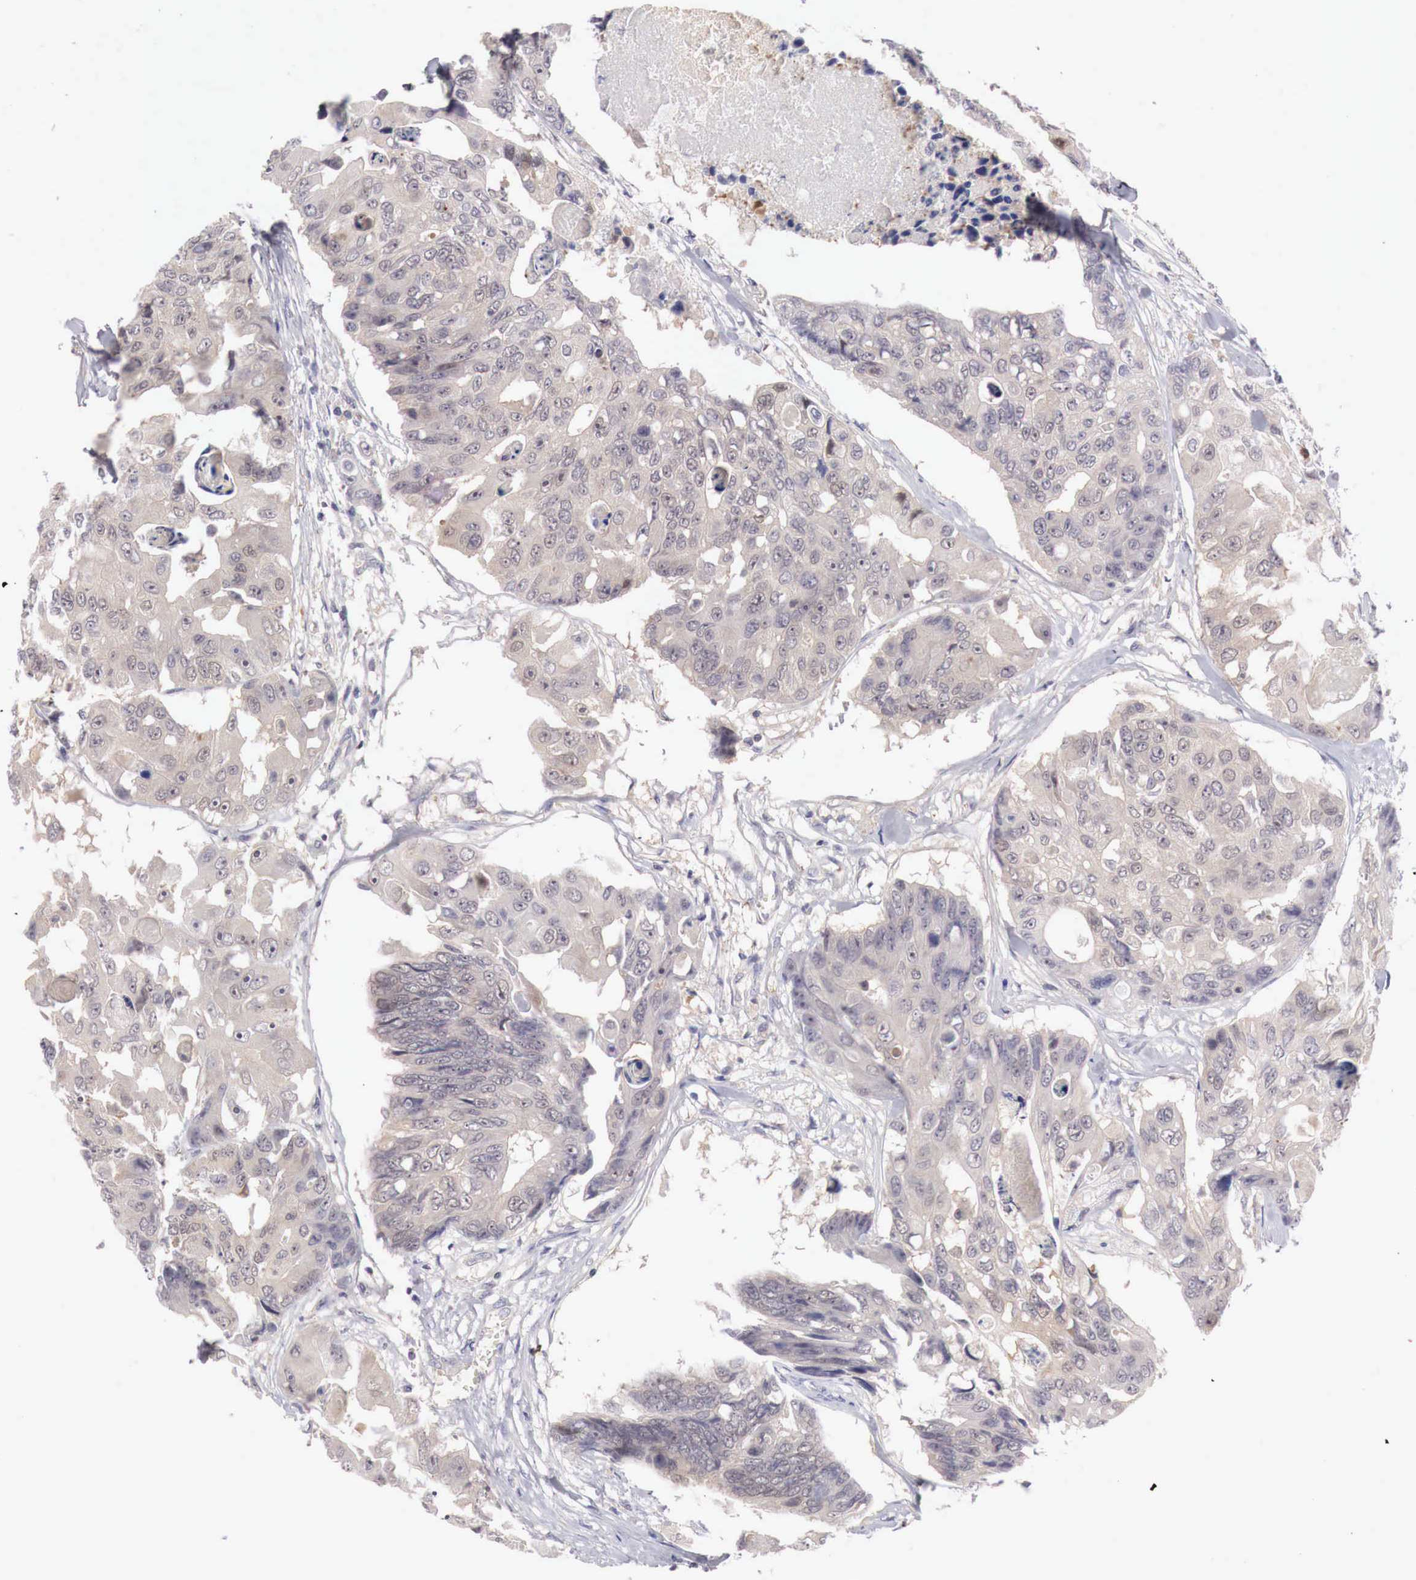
{"staining": {"intensity": "negative", "quantity": "none", "location": "none"}, "tissue": "colorectal cancer", "cell_type": "Tumor cells", "image_type": "cancer", "snomed": [{"axis": "morphology", "description": "Adenocarcinoma, NOS"}, {"axis": "topography", "description": "Colon"}], "caption": "Protein analysis of adenocarcinoma (colorectal) demonstrates no significant positivity in tumor cells.", "gene": "GATA1", "patient": {"sex": "female", "age": 86}}